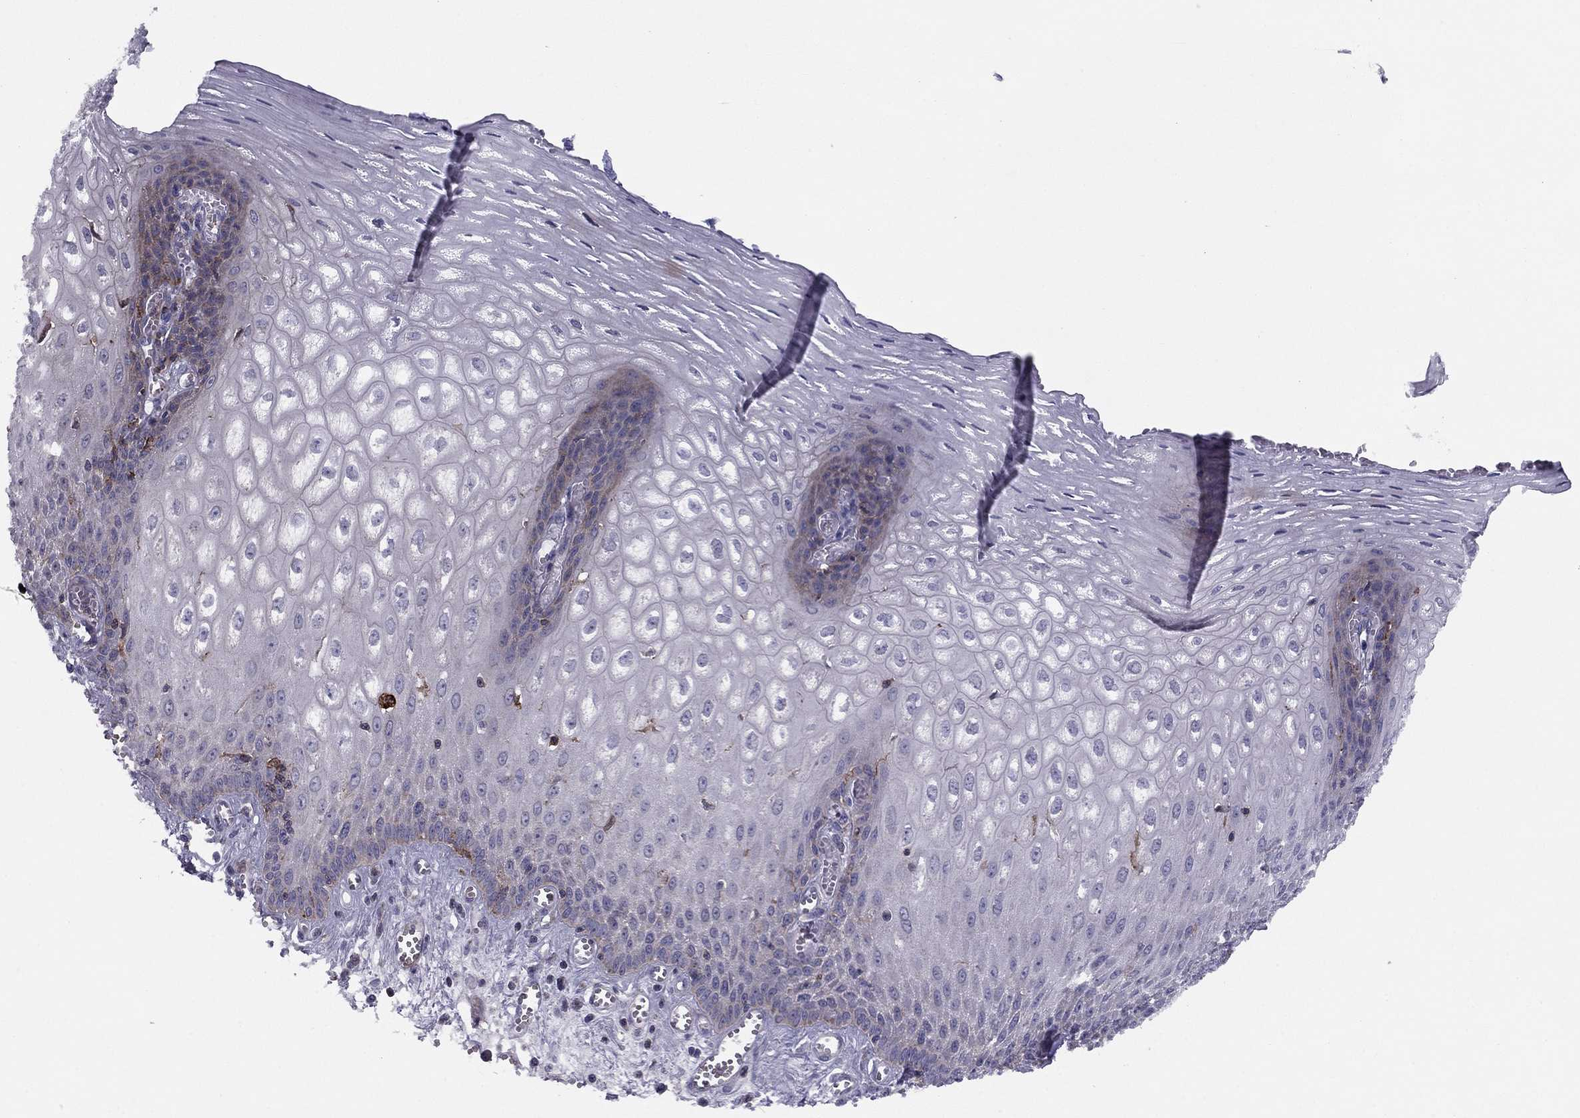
{"staining": {"intensity": "weak", "quantity": "<25%", "location": "cytoplasmic/membranous"}, "tissue": "esophagus", "cell_type": "Squamous epithelial cells", "image_type": "normal", "snomed": [{"axis": "morphology", "description": "Normal tissue, NOS"}, {"axis": "topography", "description": "Esophagus"}], "caption": "DAB (3,3'-diaminobenzidine) immunohistochemical staining of unremarkable human esophagus shows no significant staining in squamous epithelial cells.", "gene": "ALG6", "patient": {"sex": "male", "age": 58}}